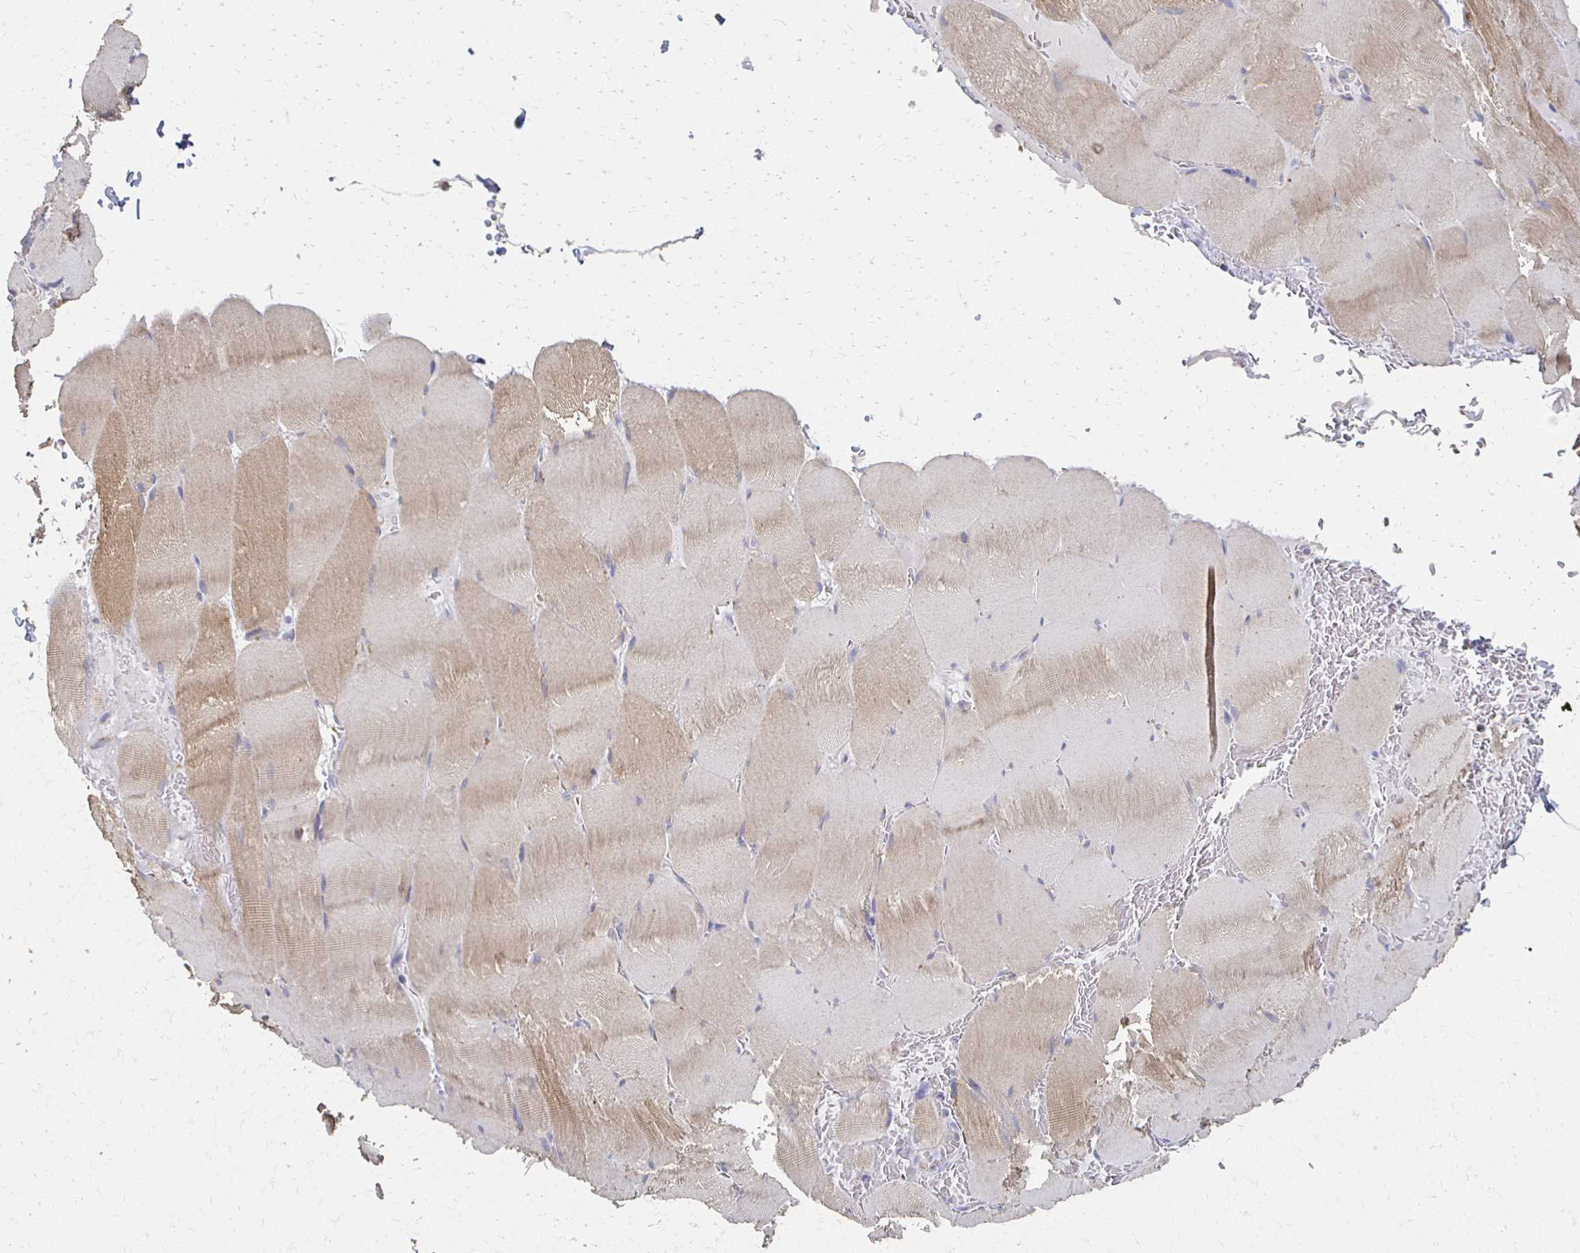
{"staining": {"intensity": "weak", "quantity": "25%-75%", "location": "cytoplasmic/membranous"}, "tissue": "skeletal muscle", "cell_type": "Myocytes", "image_type": "normal", "snomed": [{"axis": "morphology", "description": "Normal tissue, NOS"}, {"axis": "topography", "description": "Skeletal muscle"}, {"axis": "topography", "description": "Head-Neck"}], "caption": "The immunohistochemical stain shows weak cytoplasmic/membranous positivity in myocytes of unremarkable skeletal muscle. (brown staining indicates protein expression, while blue staining denotes nuclei).", "gene": "CX3CR1", "patient": {"sex": "male", "age": 66}}